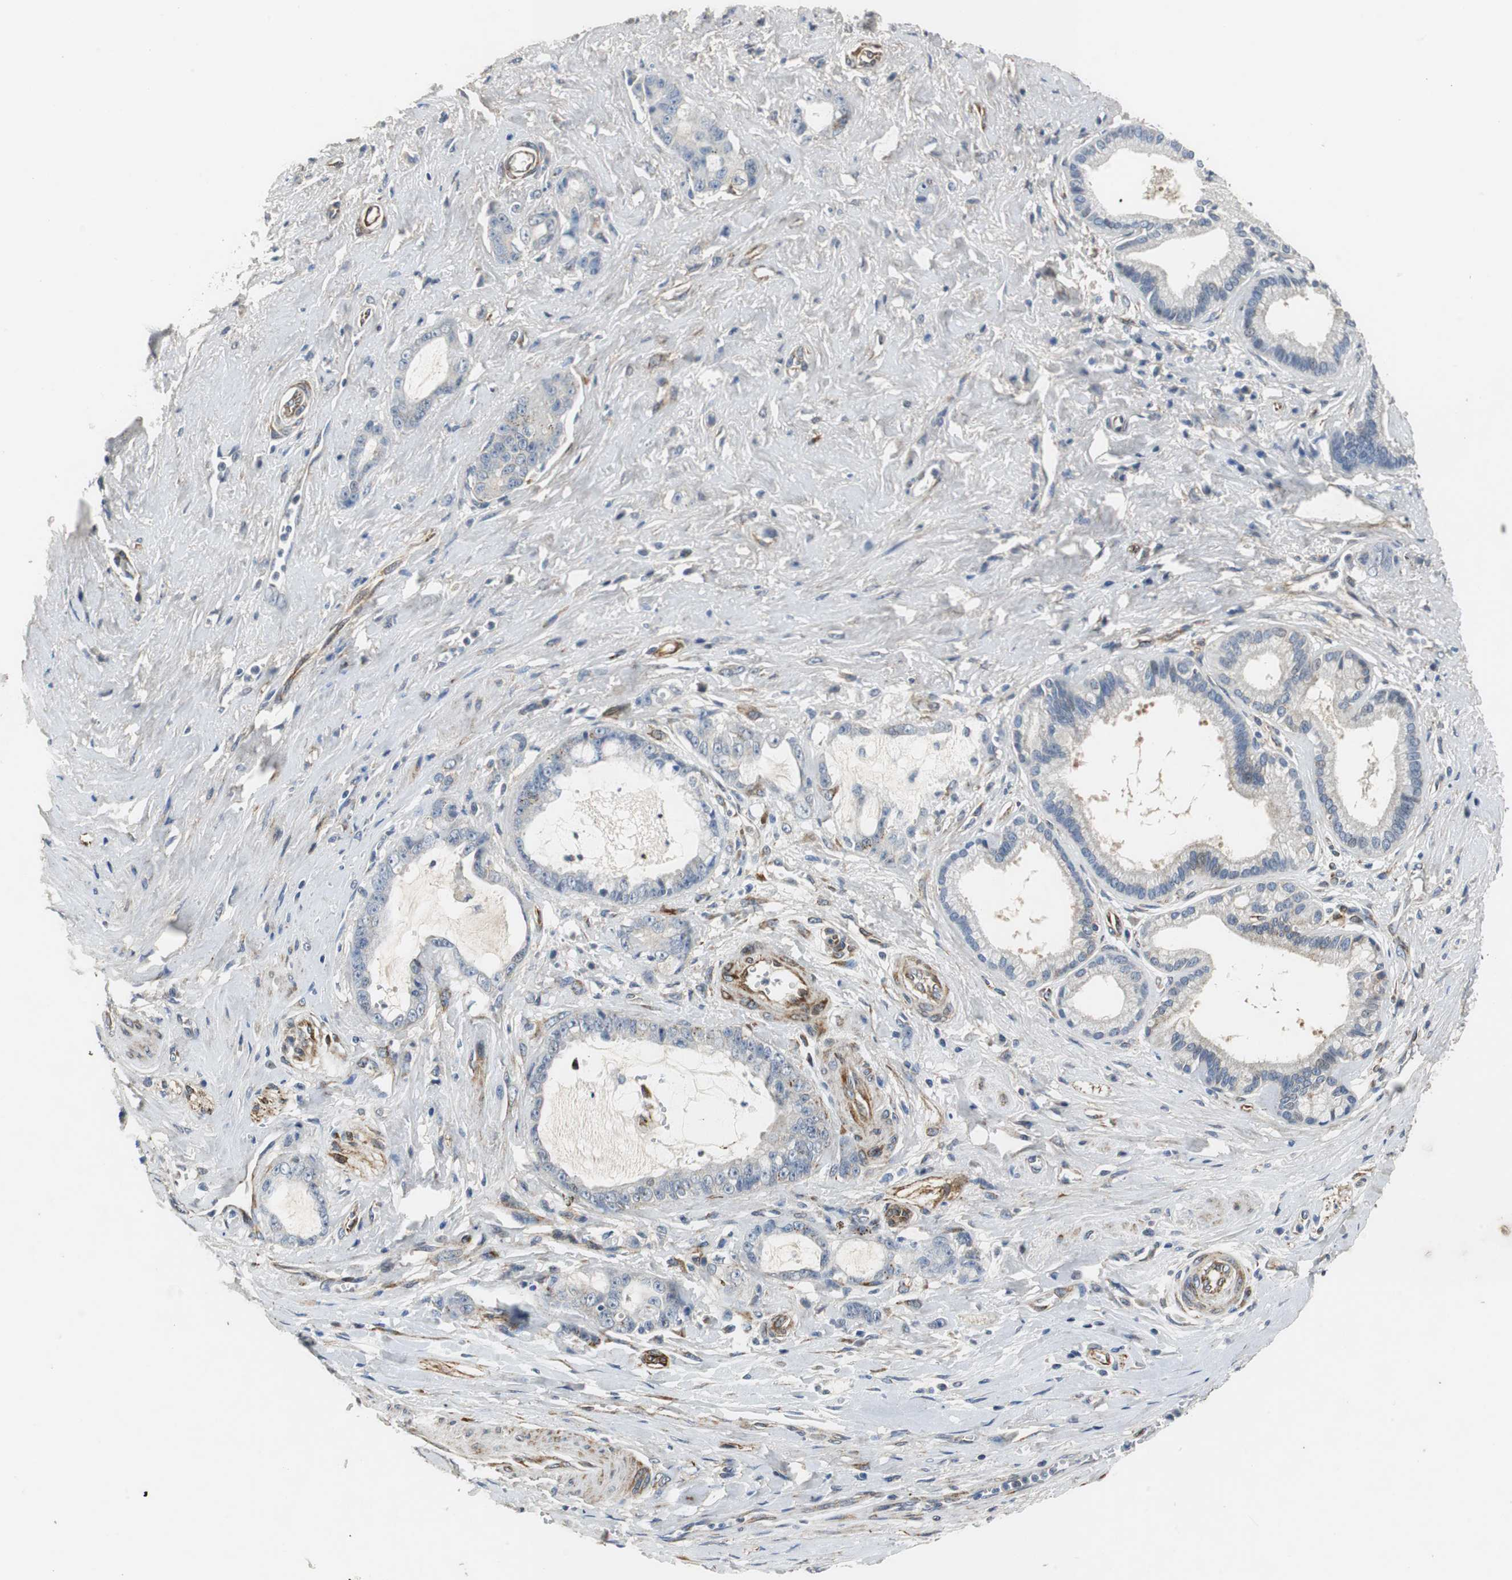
{"staining": {"intensity": "negative", "quantity": "none", "location": "none"}, "tissue": "pancreatic cancer", "cell_type": "Tumor cells", "image_type": "cancer", "snomed": [{"axis": "morphology", "description": "Adenocarcinoma, NOS"}, {"axis": "topography", "description": "Pancreas"}], "caption": "Immunohistochemistry of human pancreatic adenocarcinoma shows no staining in tumor cells.", "gene": "ISCU", "patient": {"sex": "female", "age": 73}}